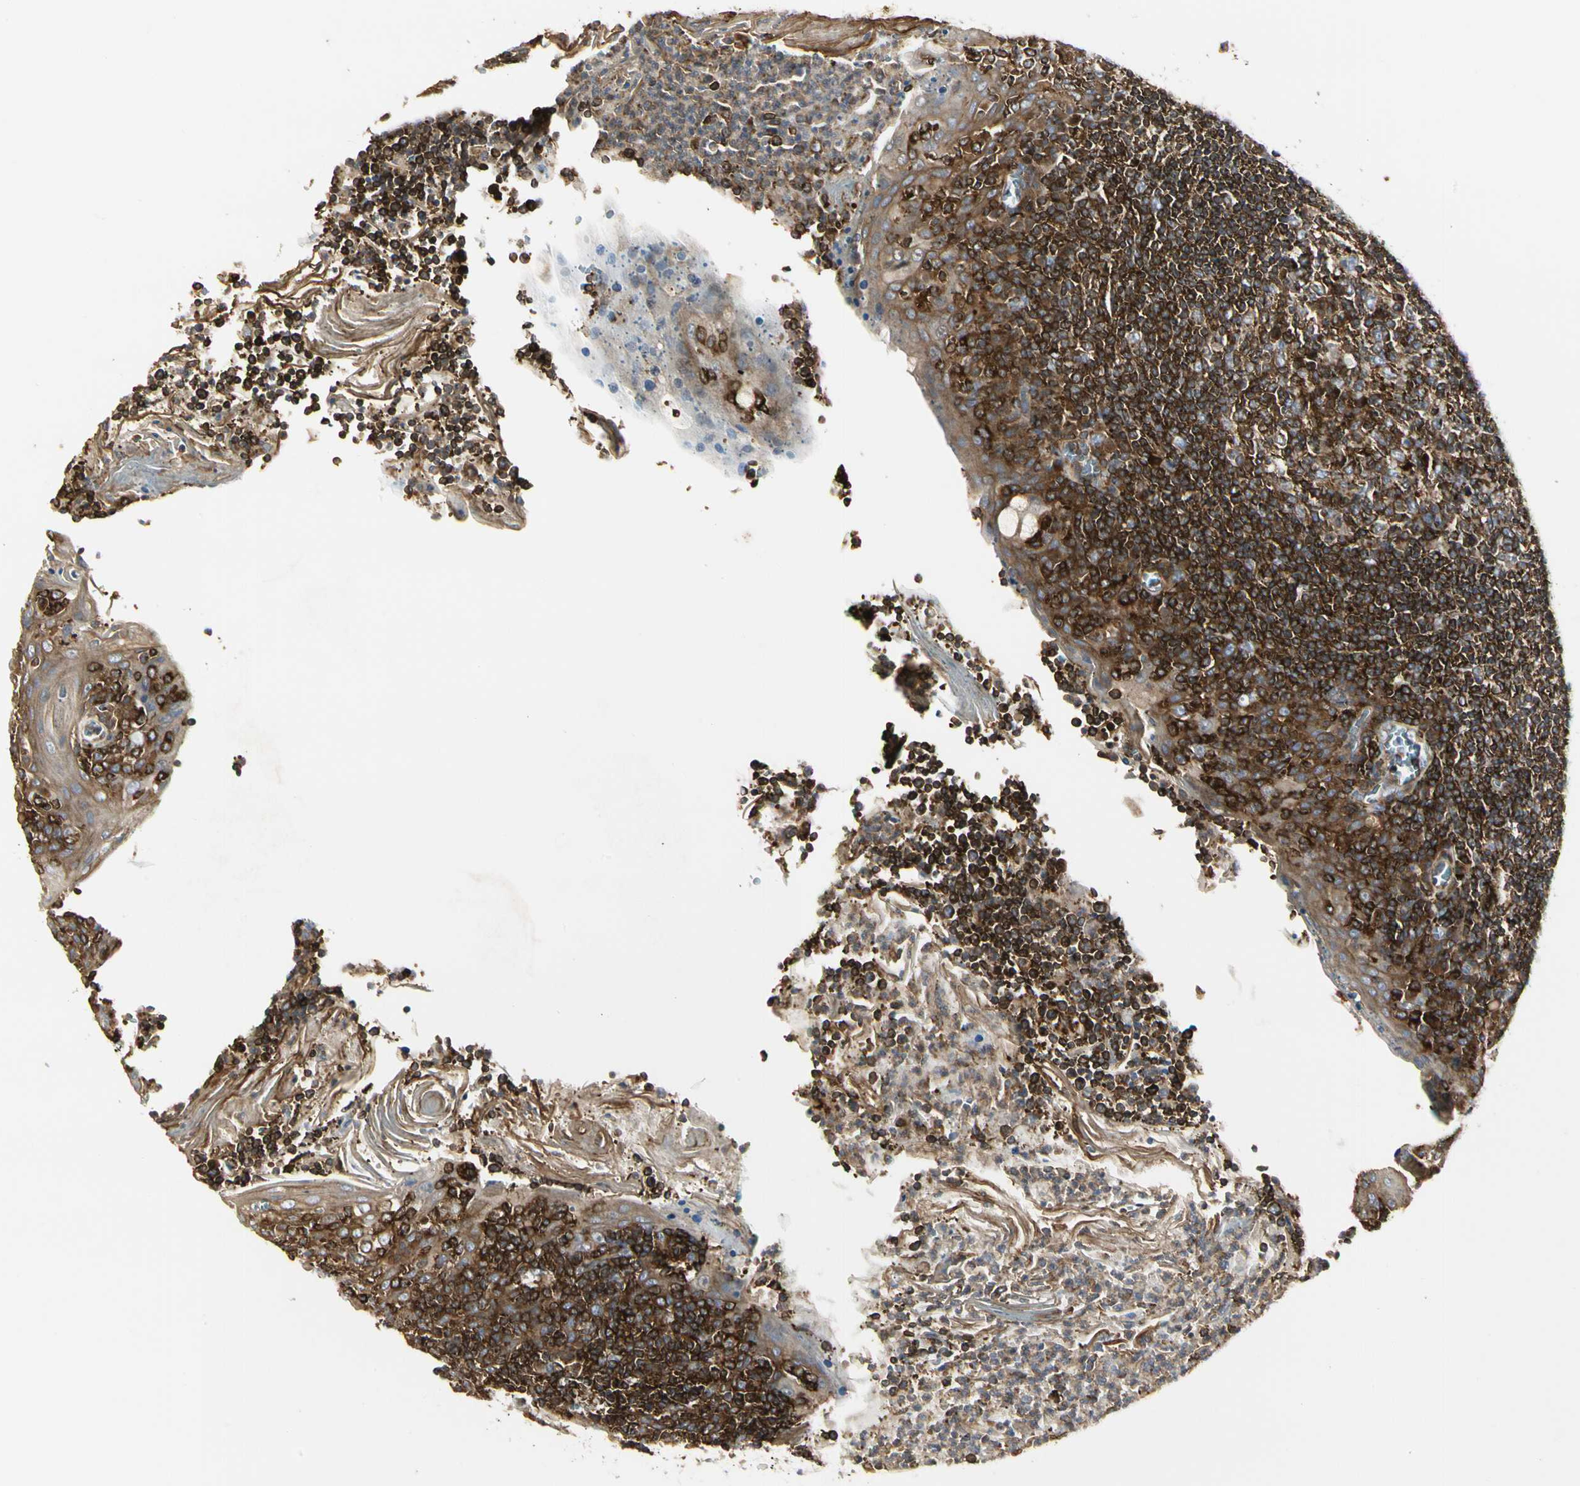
{"staining": {"intensity": "strong", "quantity": ">75%", "location": "cytoplasmic/membranous"}, "tissue": "tonsil", "cell_type": "Germinal center cells", "image_type": "normal", "snomed": [{"axis": "morphology", "description": "Normal tissue, NOS"}, {"axis": "topography", "description": "Tonsil"}], "caption": "DAB immunohistochemical staining of normal tonsil reveals strong cytoplasmic/membranous protein expression in about >75% of germinal center cells. The staining was performed using DAB (3,3'-diaminobenzidine) to visualize the protein expression in brown, while the nuclei were stained in blue with hematoxylin (Magnification: 20x).", "gene": "NAPG", "patient": {"sex": "male", "age": 31}}